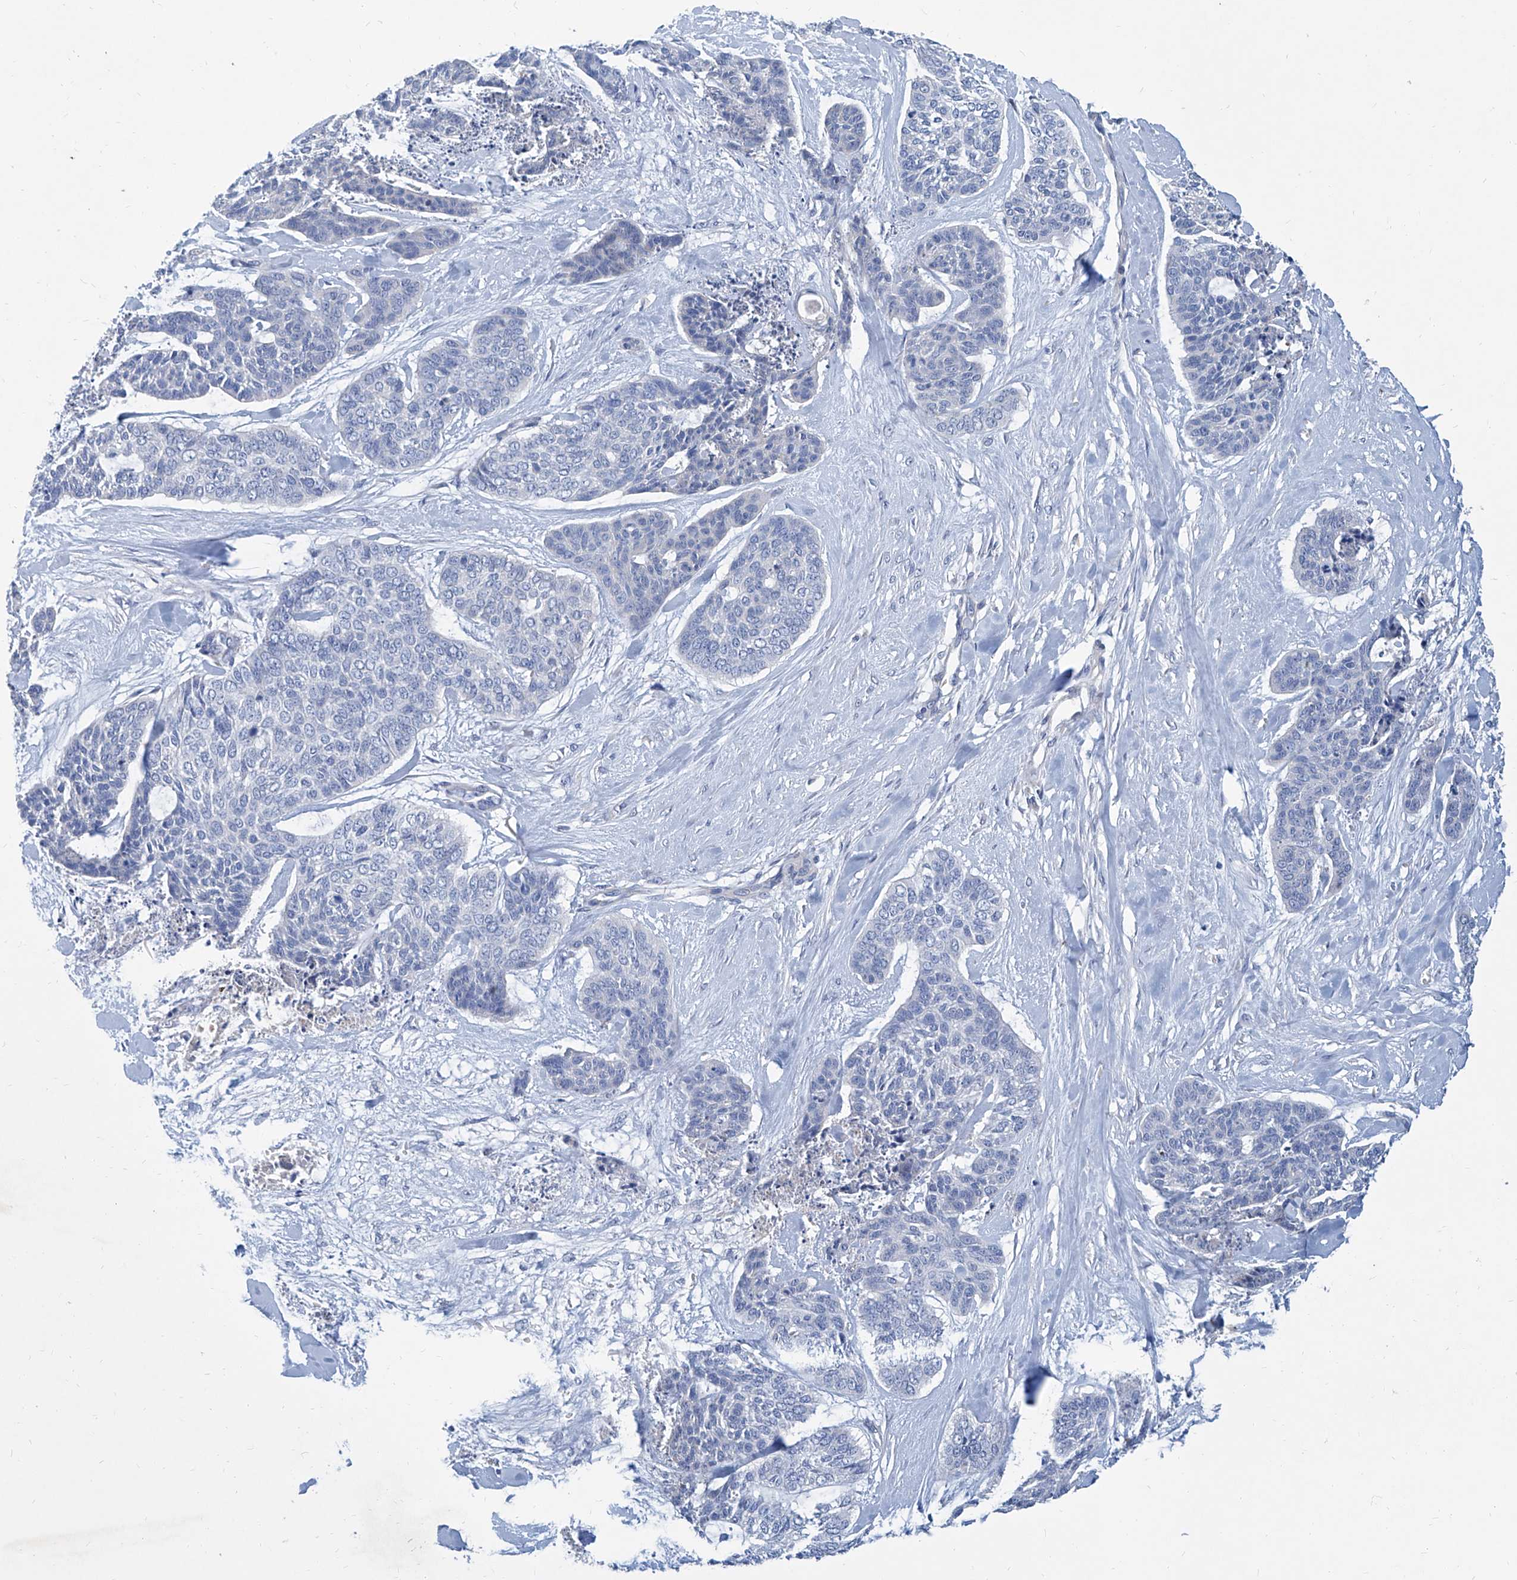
{"staining": {"intensity": "negative", "quantity": "none", "location": "none"}, "tissue": "skin cancer", "cell_type": "Tumor cells", "image_type": "cancer", "snomed": [{"axis": "morphology", "description": "Basal cell carcinoma"}, {"axis": "topography", "description": "Skin"}], "caption": "The immunohistochemistry micrograph has no significant expression in tumor cells of basal cell carcinoma (skin) tissue.", "gene": "FPR2", "patient": {"sex": "female", "age": 64}}